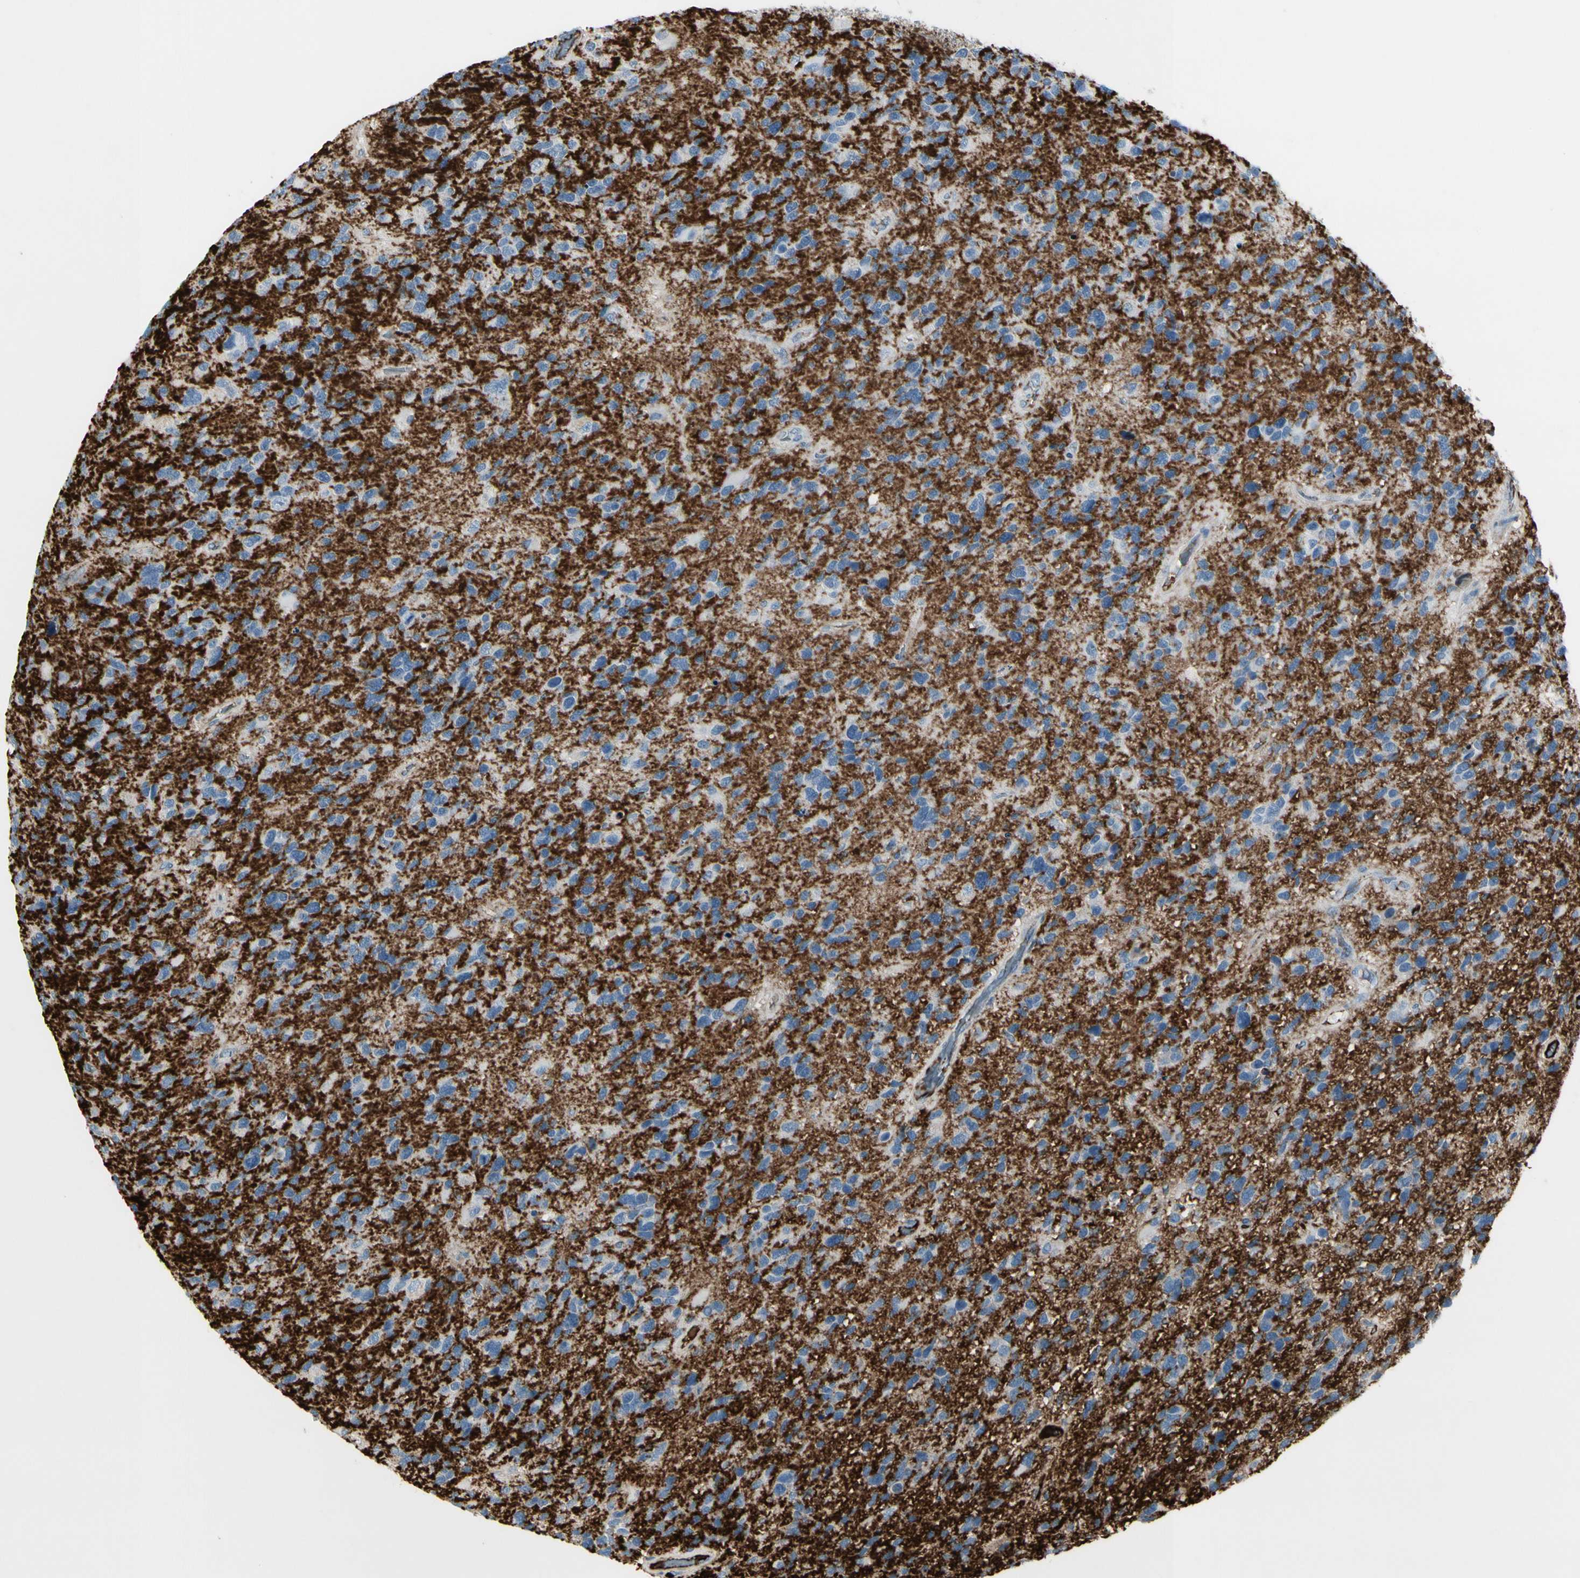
{"staining": {"intensity": "negative", "quantity": "none", "location": "none"}, "tissue": "glioma", "cell_type": "Tumor cells", "image_type": "cancer", "snomed": [{"axis": "morphology", "description": "Glioma, malignant, High grade"}, {"axis": "topography", "description": "Brain"}], "caption": "Photomicrograph shows no protein staining in tumor cells of glioma tissue. (Brightfield microscopy of DAB (3,3'-diaminobenzidine) immunohistochemistry (IHC) at high magnification).", "gene": "IGHG1", "patient": {"sex": "female", "age": 58}}